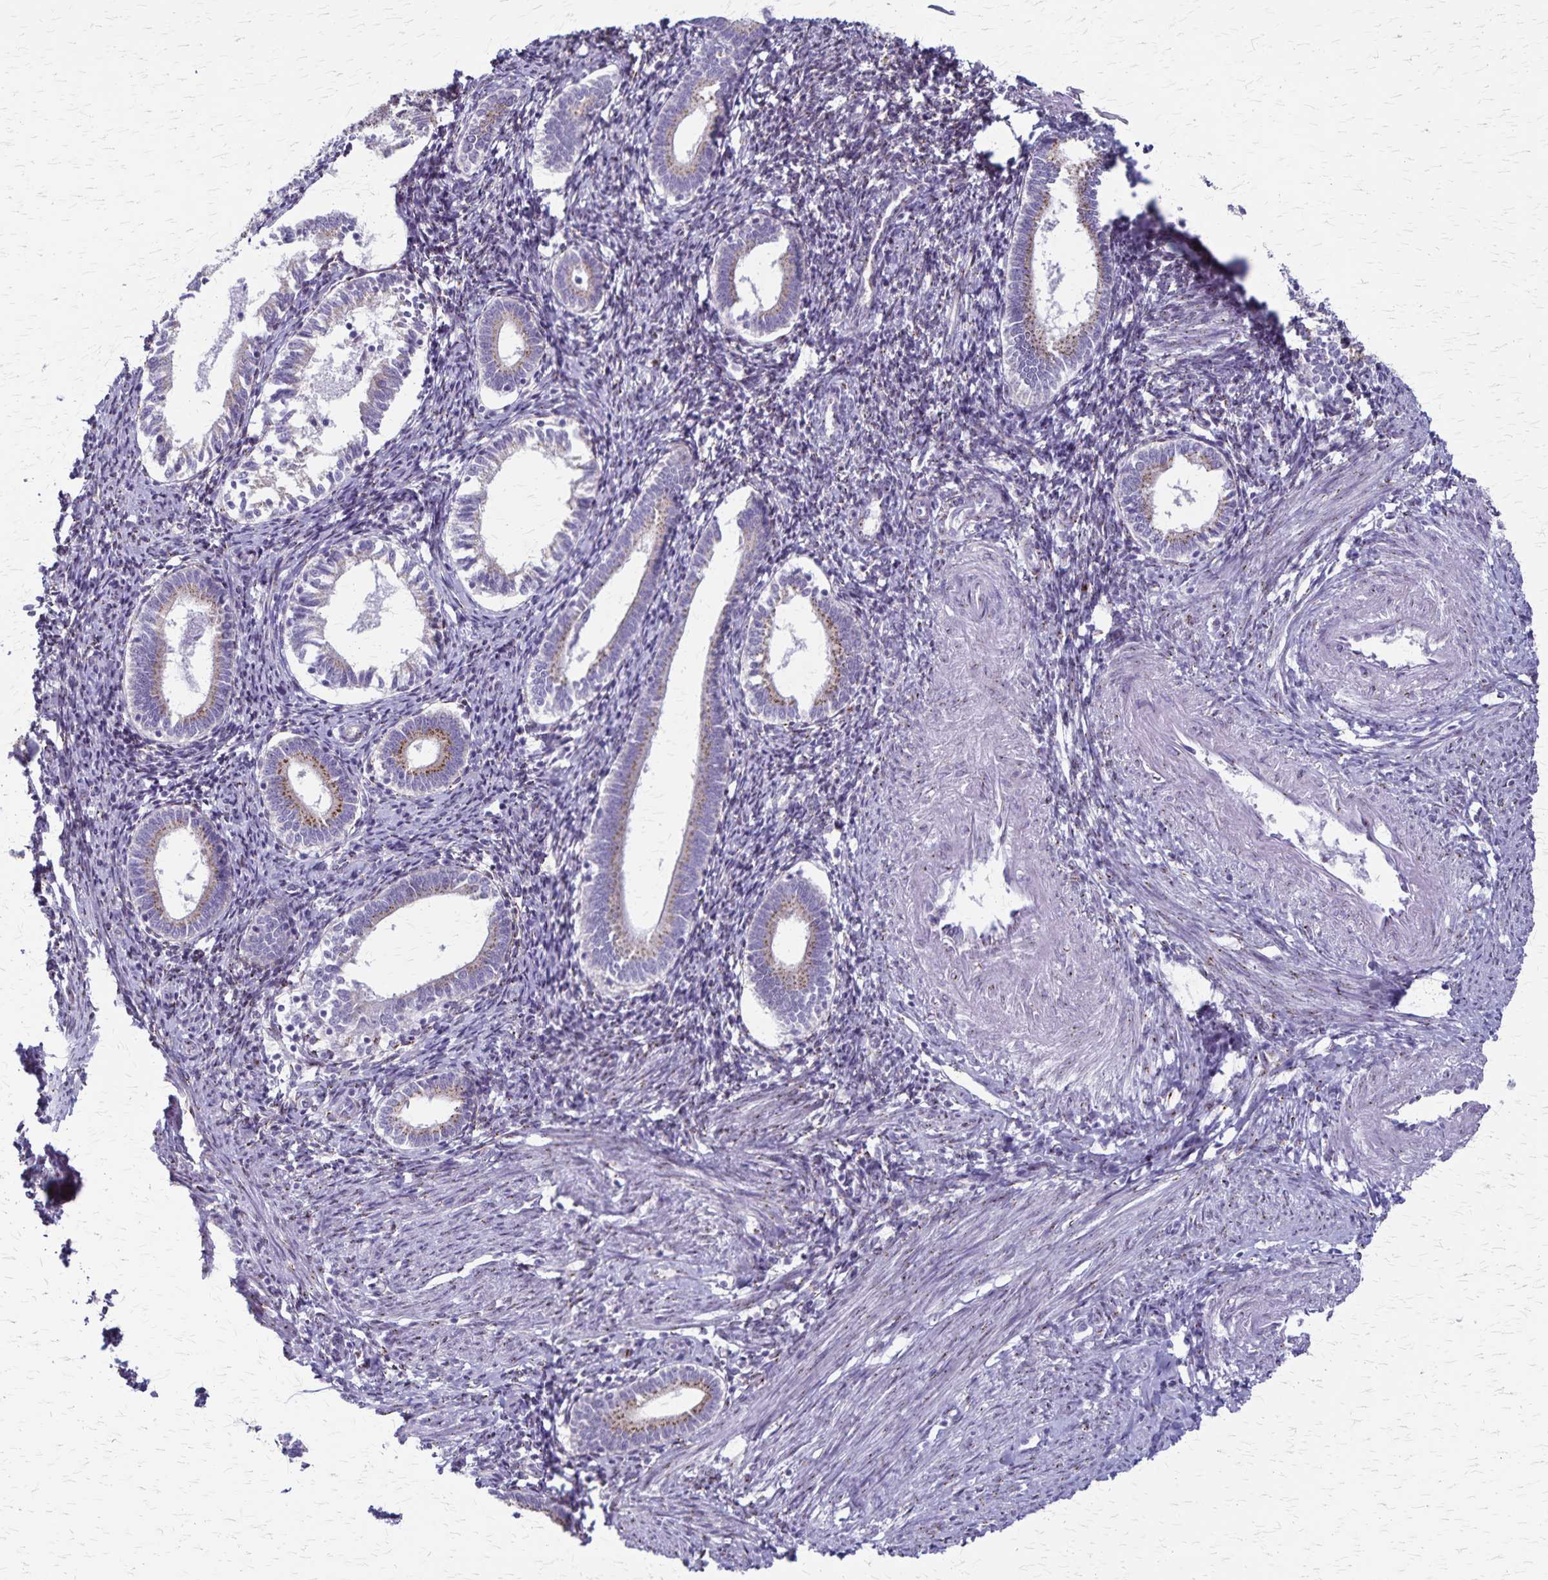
{"staining": {"intensity": "moderate", "quantity": "25%-75%", "location": "cytoplasmic/membranous"}, "tissue": "endometrium", "cell_type": "Cells in endometrial stroma", "image_type": "normal", "snomed": [{"axis": "morphology", "description": "Normal tissue, NOS"}, {"axis": "topography", "description": "Endometrium"}], "caption": "DAB immunohistochemical staining of benign human endometrium displays moderate cytoplasmic/membranous protein staining in about 25%-75% of cells in endometrial stroma.", "gene": "MCFD2", "patient": {"sex": "female", "age": 41}}